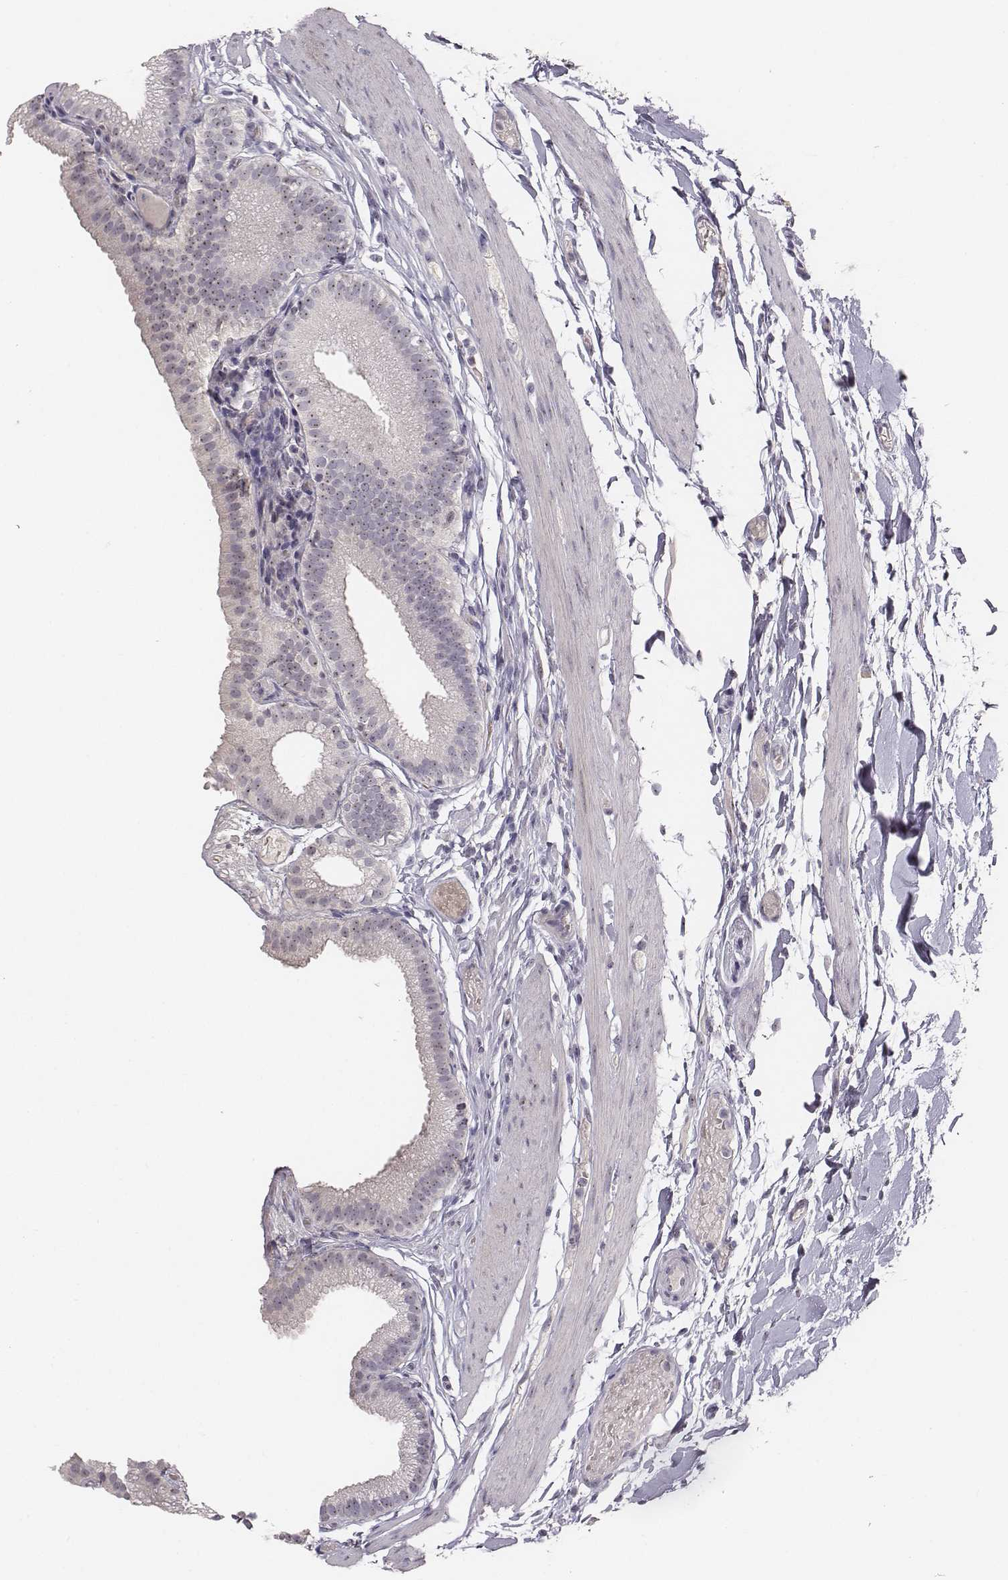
{"staining": {"intensity": "moderate", "quantity": "25%-75%", "location": "nuclear"}, "tissue": "gallbladder", "cell_type": "Glandular cells", "image_type": "normal", "snomed": [{"axis": "morphology", "description": "Normal tissue, NOS"}, {"axis": "topography", "description": "Gallbladder"}], "caption": "Brown immunohistochemical staining in benign human gallbladder shows moderate nuclear positivity in approximately 25%-75% of glandular cells.", "gene": "NIFK", "patient": {"sex": "female", "age": 45}}